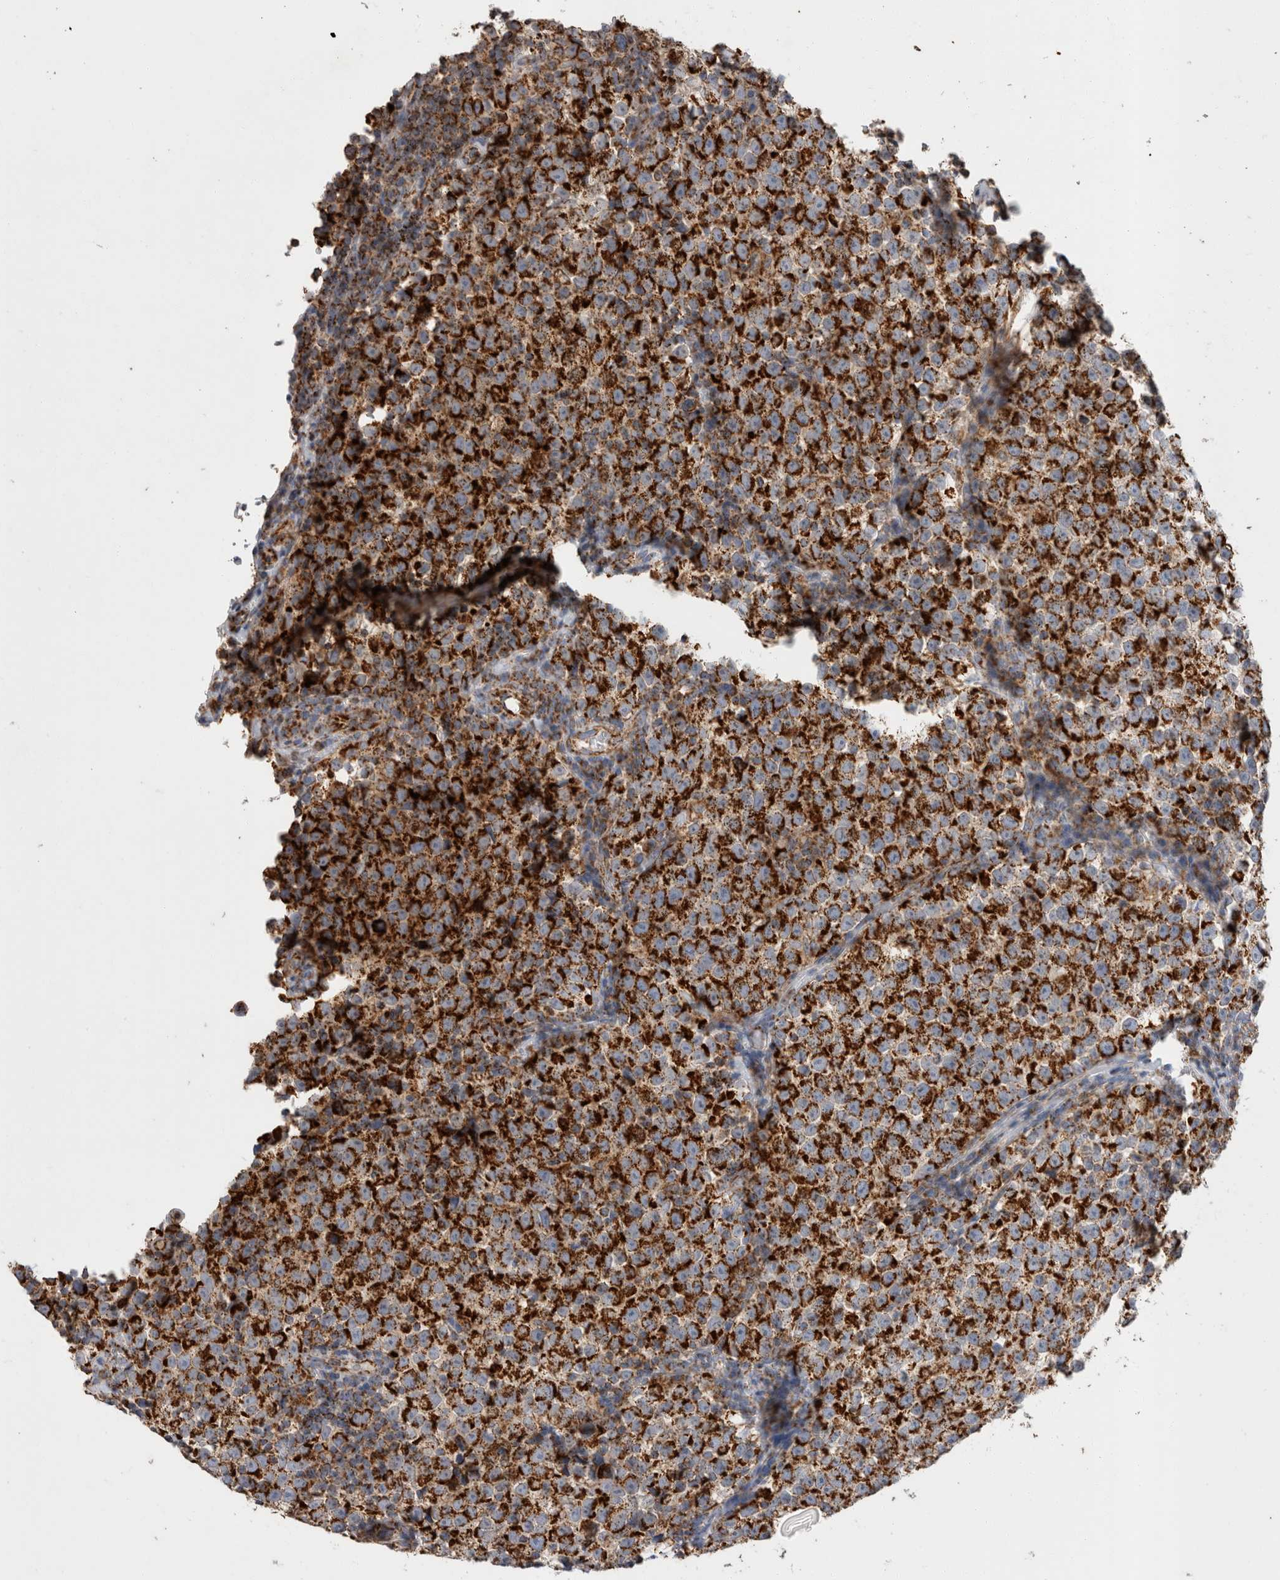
{"staining": {"intensity": "strong", "quantity": ">75%", "location": "cytoplasmic/membranous"}, "tissue": "testis cancer", "cell_type": "Tumor cells", "image_type": "cancer", "snomed": [{"axis": "morphology", "description": "Normal tissue, NOS"}, {"axis": "morphology", "description": "Seminoma, NOS"}, {"axis": "topography", "description": "Testis"}], "caption": "The immunohistochemical stain labels strong cytoplasmic/membranous positivity in tumor cells of seminoma (testis) tissue. (brown staining indicates protein expression, while blue staining denotes nuclei).", "gene": "IARS2", "patient": {"sex": "male", "age": 43}}